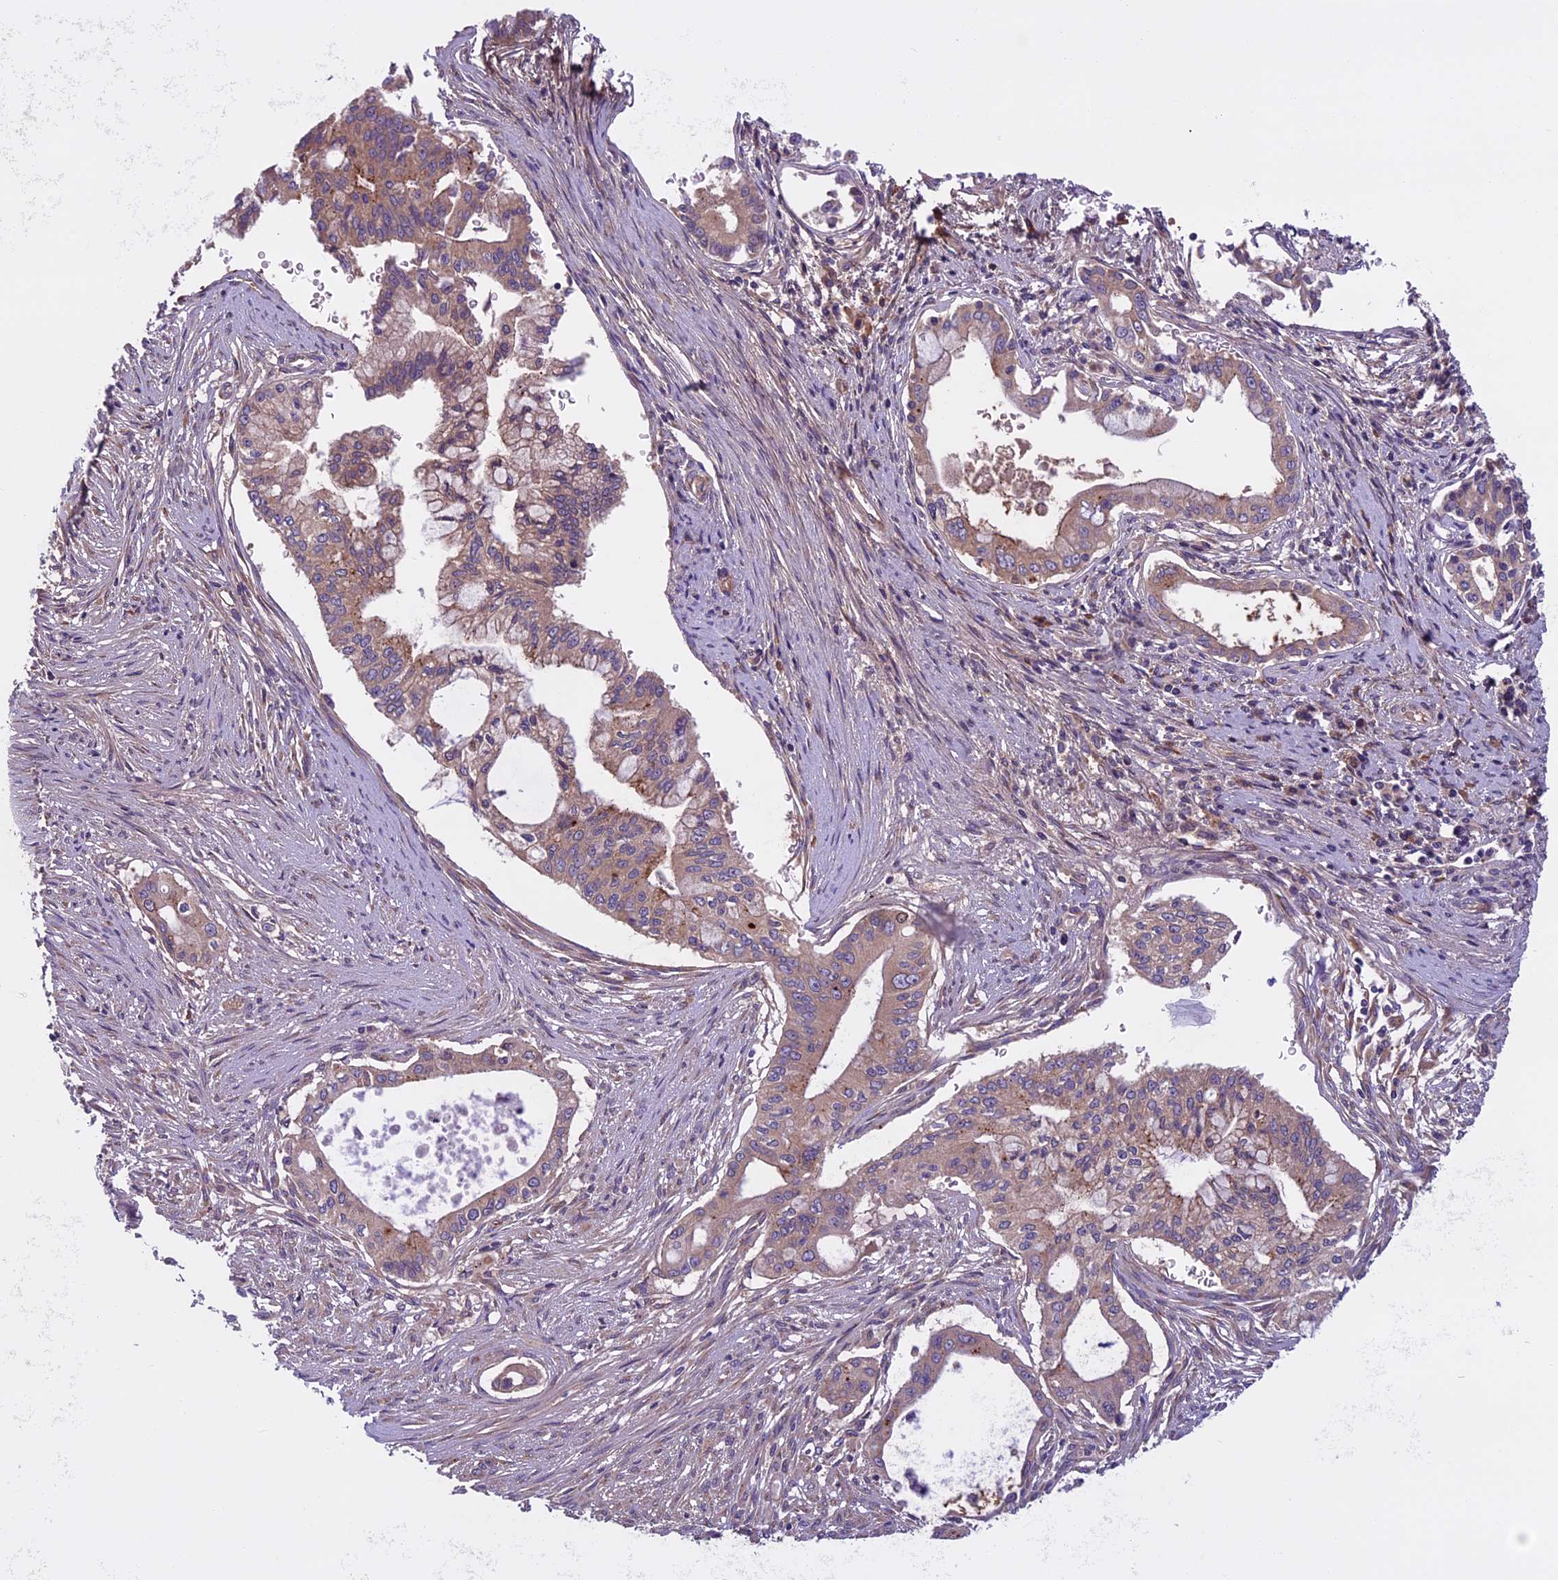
{"staining": {"intensity": "weak", "quantity": ">75%", "location": "cytoplasmic/membranous"}, "tissue": "pancreatic cancer", "cell_type": "Tumor cells", "image_type": "cancer", "snomed": [{"axis": "morphology", "description": "Adenocarcinoma, NOS"}, {"axis": "topography", "description": "Pancreas"}], "caption": "Pancreatic cancer (adenocarcinoma) tissue shows weak cytoplasmic/membranous positivity in about >75% of tumor cells, visualized by immunohistochemistry.", "gene": "DCTN5", "patient": {"sex": "male", "age": 46}}